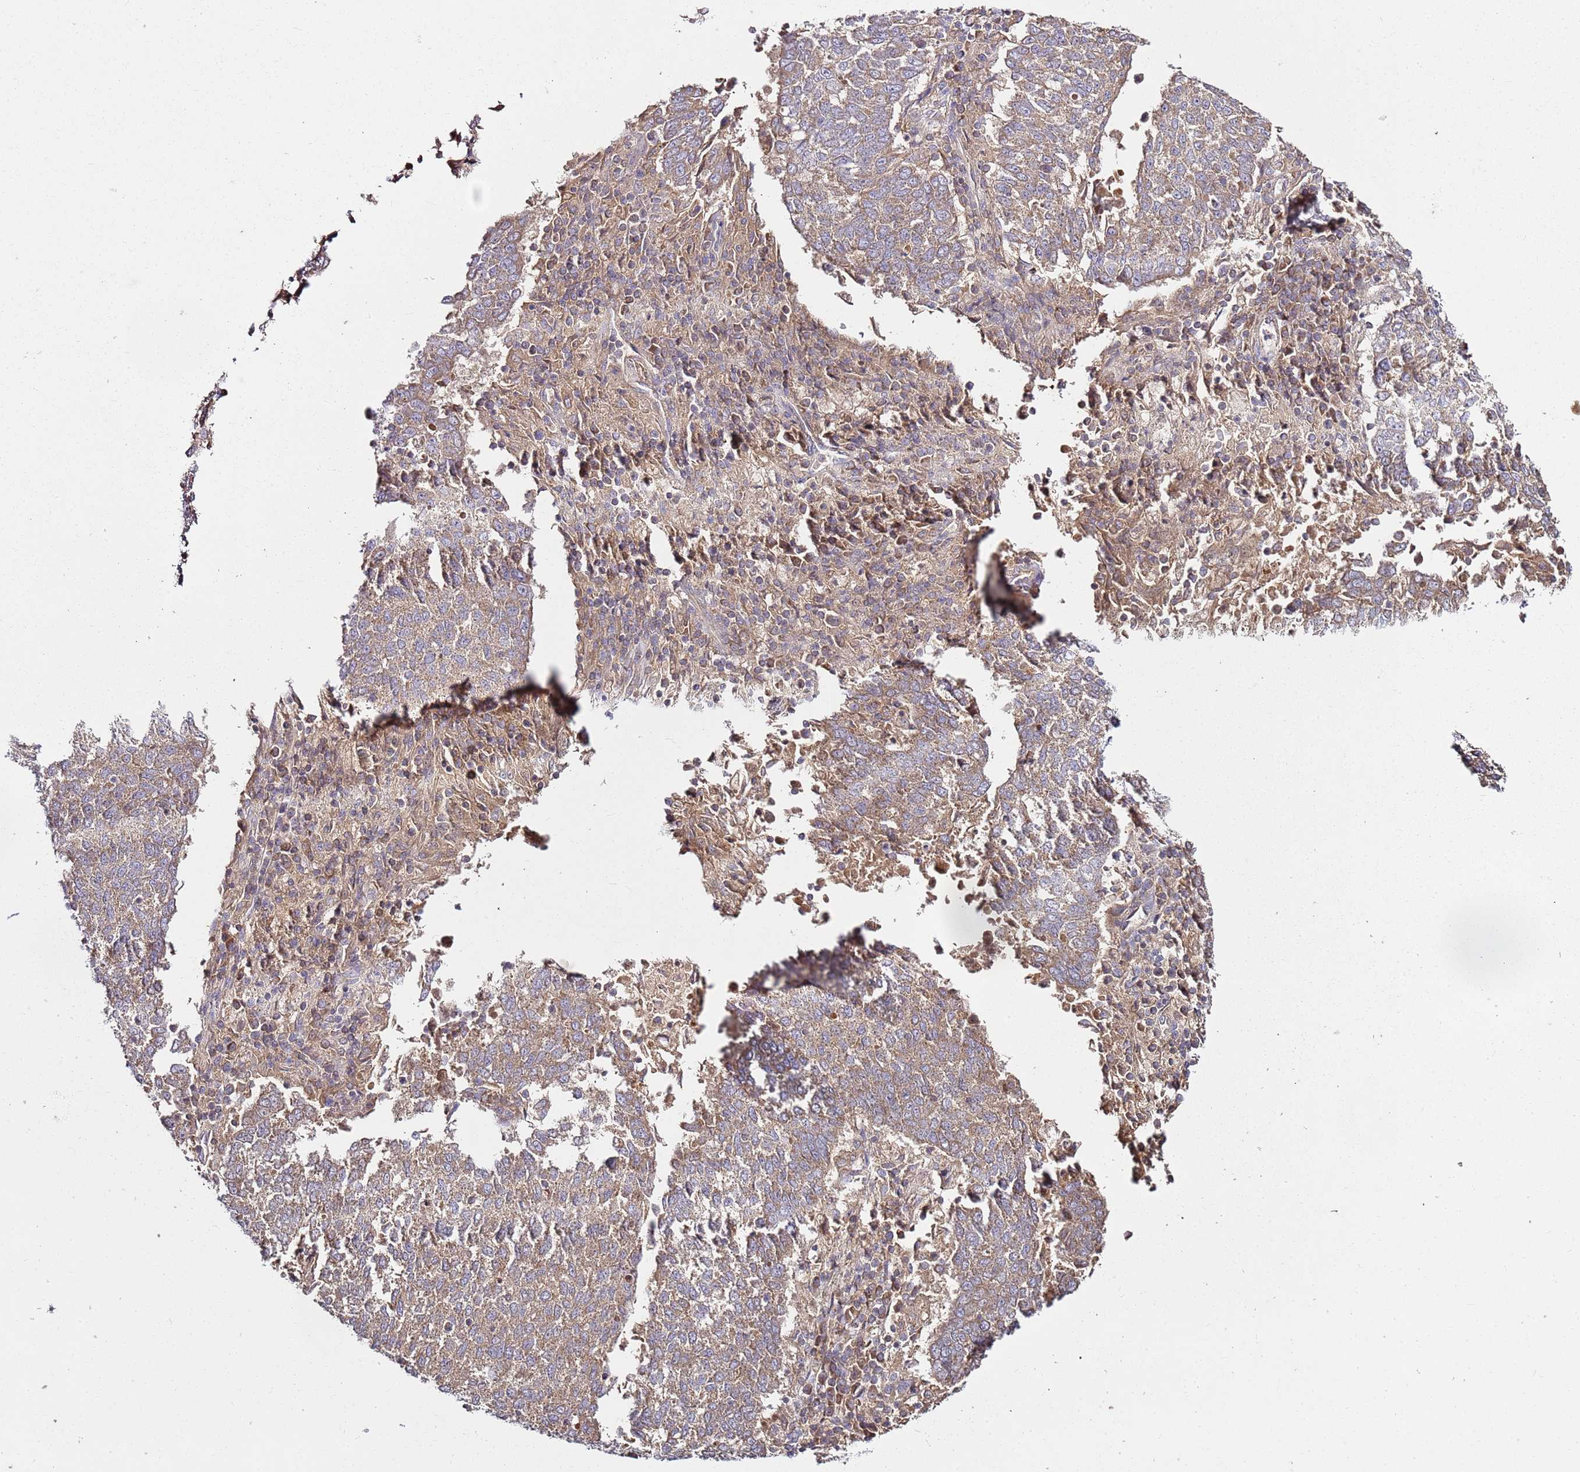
{"staining": {"intensity": "weak", "quantity": ">75%", "location": "cytoplasmic/membranous"}, "tissue": "lung cancer", "cell_type": "Tumor cells", "image_type": "cancer", "snomed": [{"axis": "morphology", "description": "Squamous cell carcinoma, NOS"}, {"axis": "topography", "description": "Lung"}], "caption": "About >75% of tumor cells in lung squamous cell carcinoma reveal weak cytoplasmic/membranous protein staining as visualized by brown immunohistochemical staining.", "gene": "KRTAP21-3", "patient": {"sex": "male", "age": 73}}